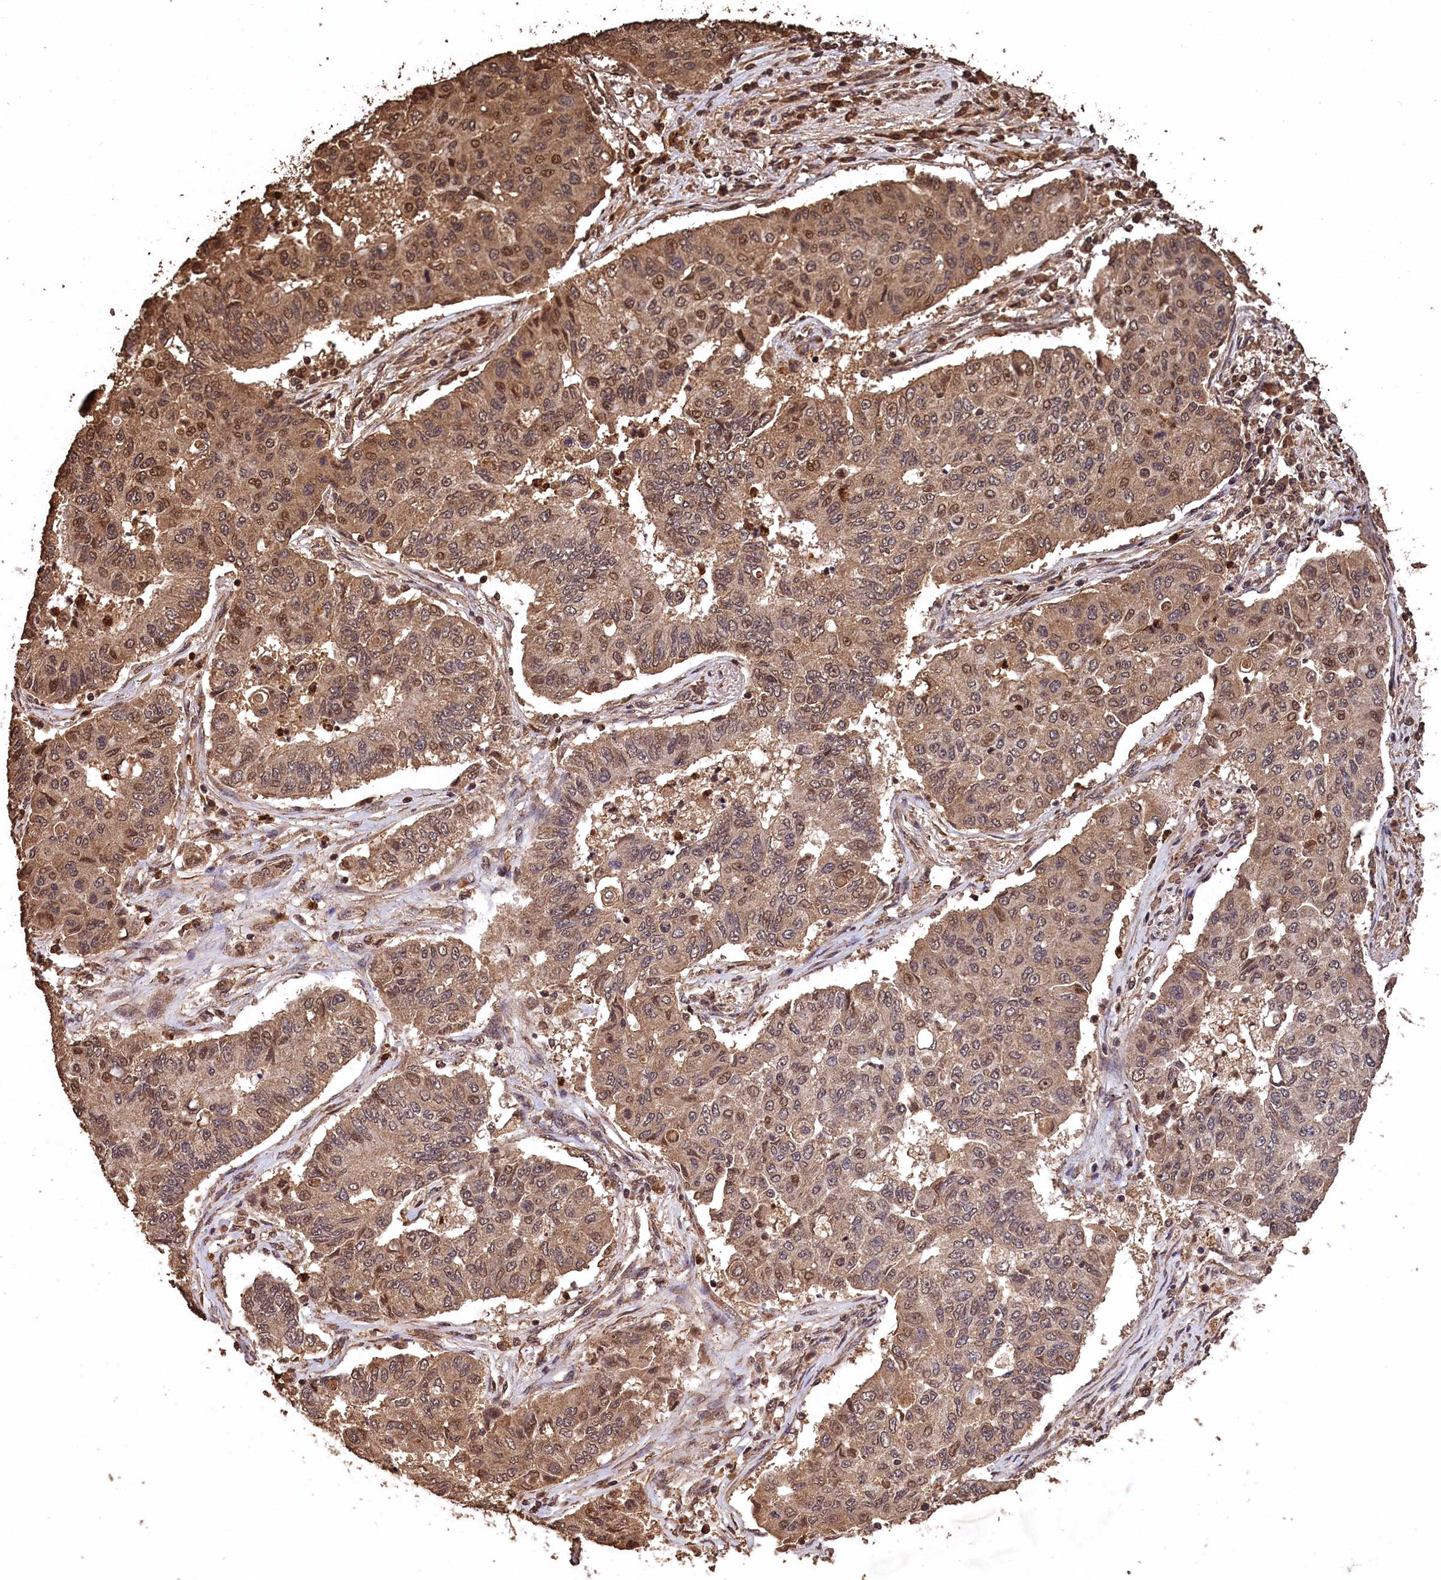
{"staining": {"intensity": "moderate", "quantity": ">75%", "location": "cytoplasmic/membranous,nuclear"}, "tissue": "lung cancer", "cell_type": "Tumor cells", "image_type": "cancer", "snomed": [{"axis": "morphology", "description": "Squamous cell carcinoma, NOS"}, {"axis": "topography", "description": "Lung"}], "caption": "An IHC image of neoplastic tissue is shown. Protein staining in brown labels moderate cytoplasmic/membranous and nuclear positivity in lung cancer within tumor cells.", "gene": "CEP57L1", "patient": {"sex": "male", "age": 74}}